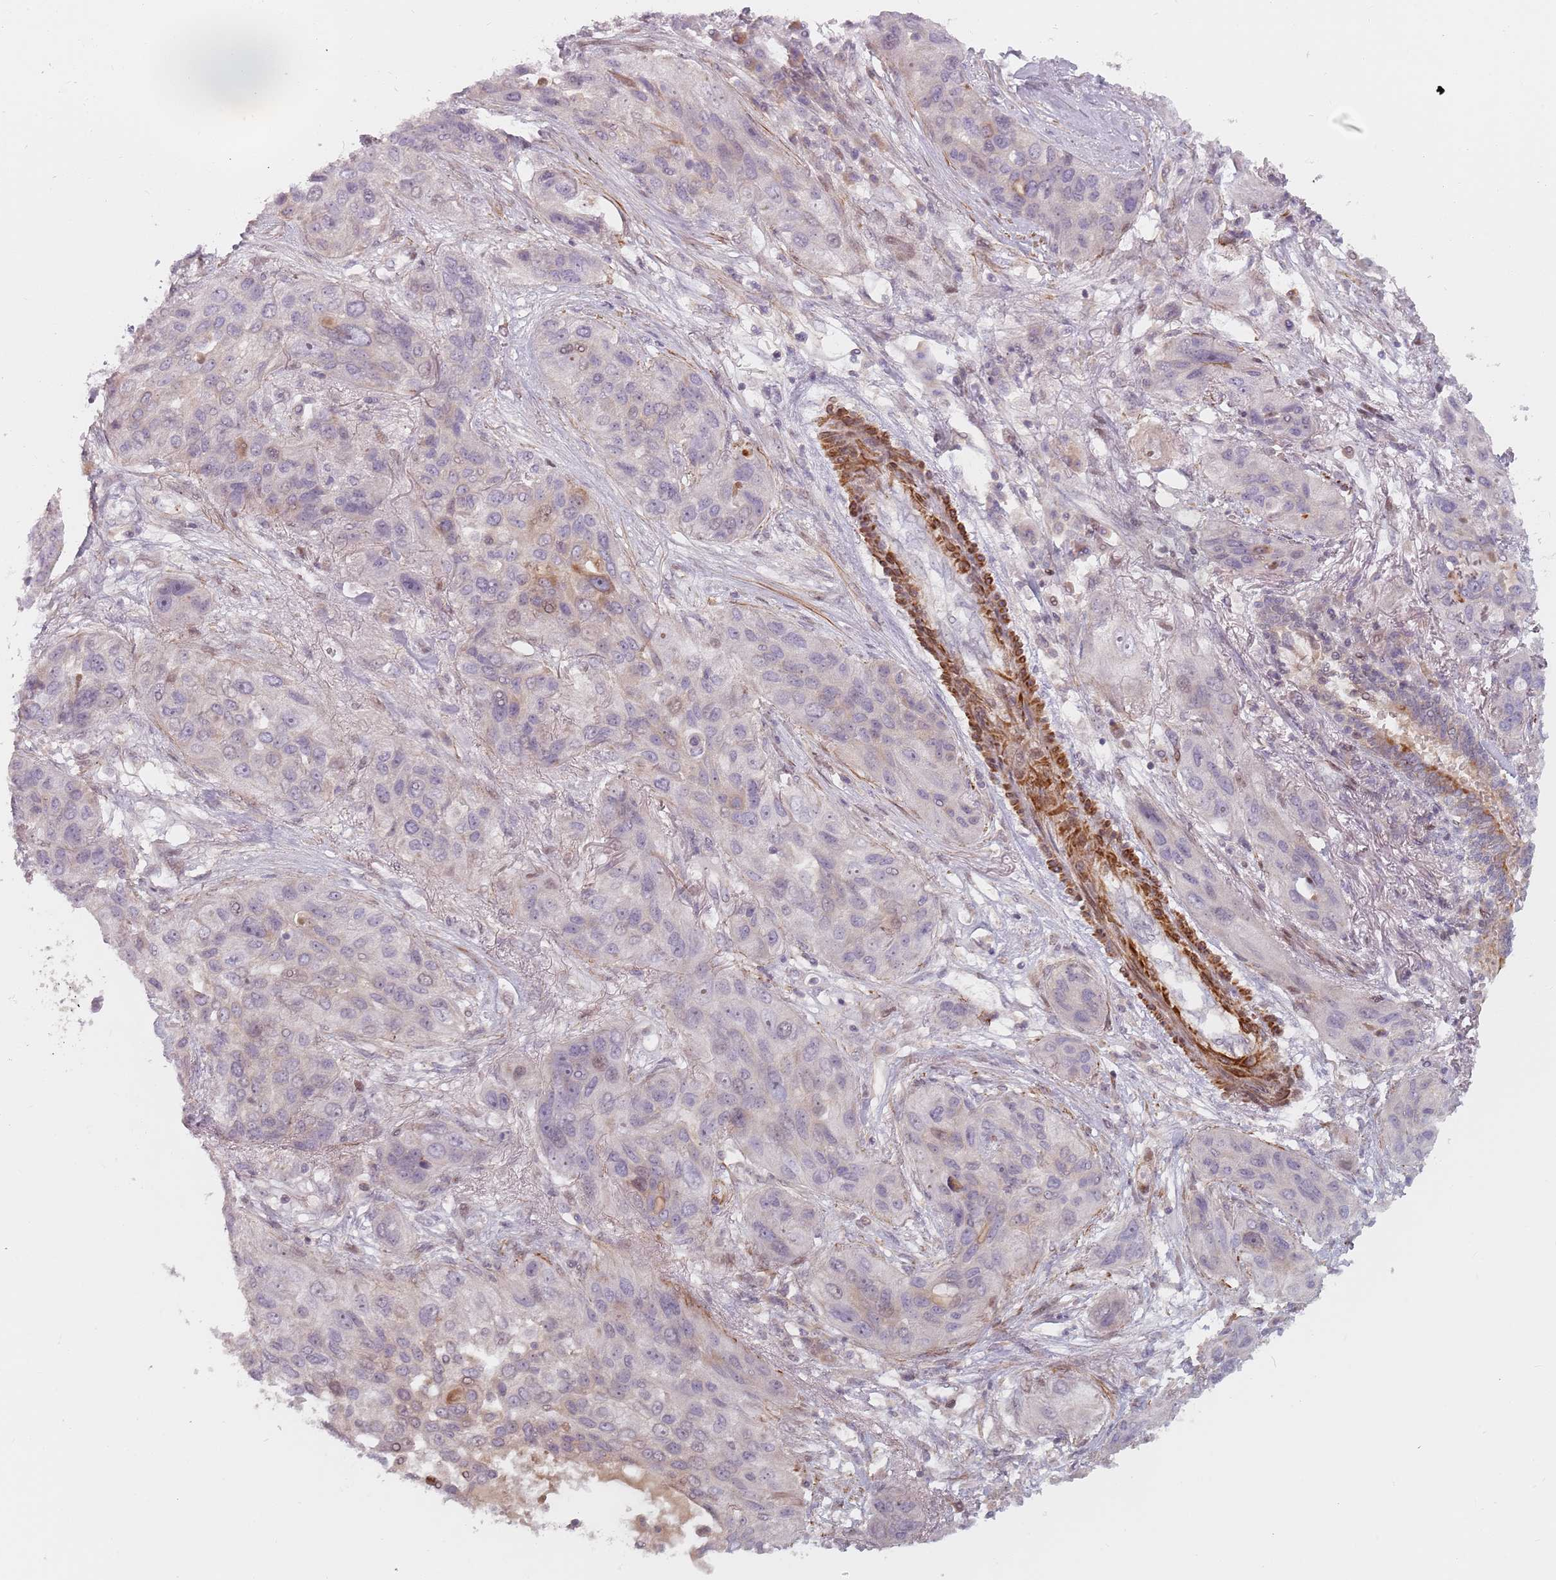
{"staining": {"intensity": "negative", "quantity": "none", "location": "none"}, "tissue": "lung cancer", "cell_type": "Tumor cells", "image_type": "cancer", "snomed": [{"axis": "morphology", "description": "Squamous cell carcinoma, NOS"}, {"axis": "topography", "description": "Lung"}], "caption": "Human lung cancer (squamous cell carcinoma) stained for a protein using immunohistochemistry (IHC) exhibits no staining in tumor cells.", "gene": "RPS6KA2", "patient": {"sex": "female", "age": 70}}